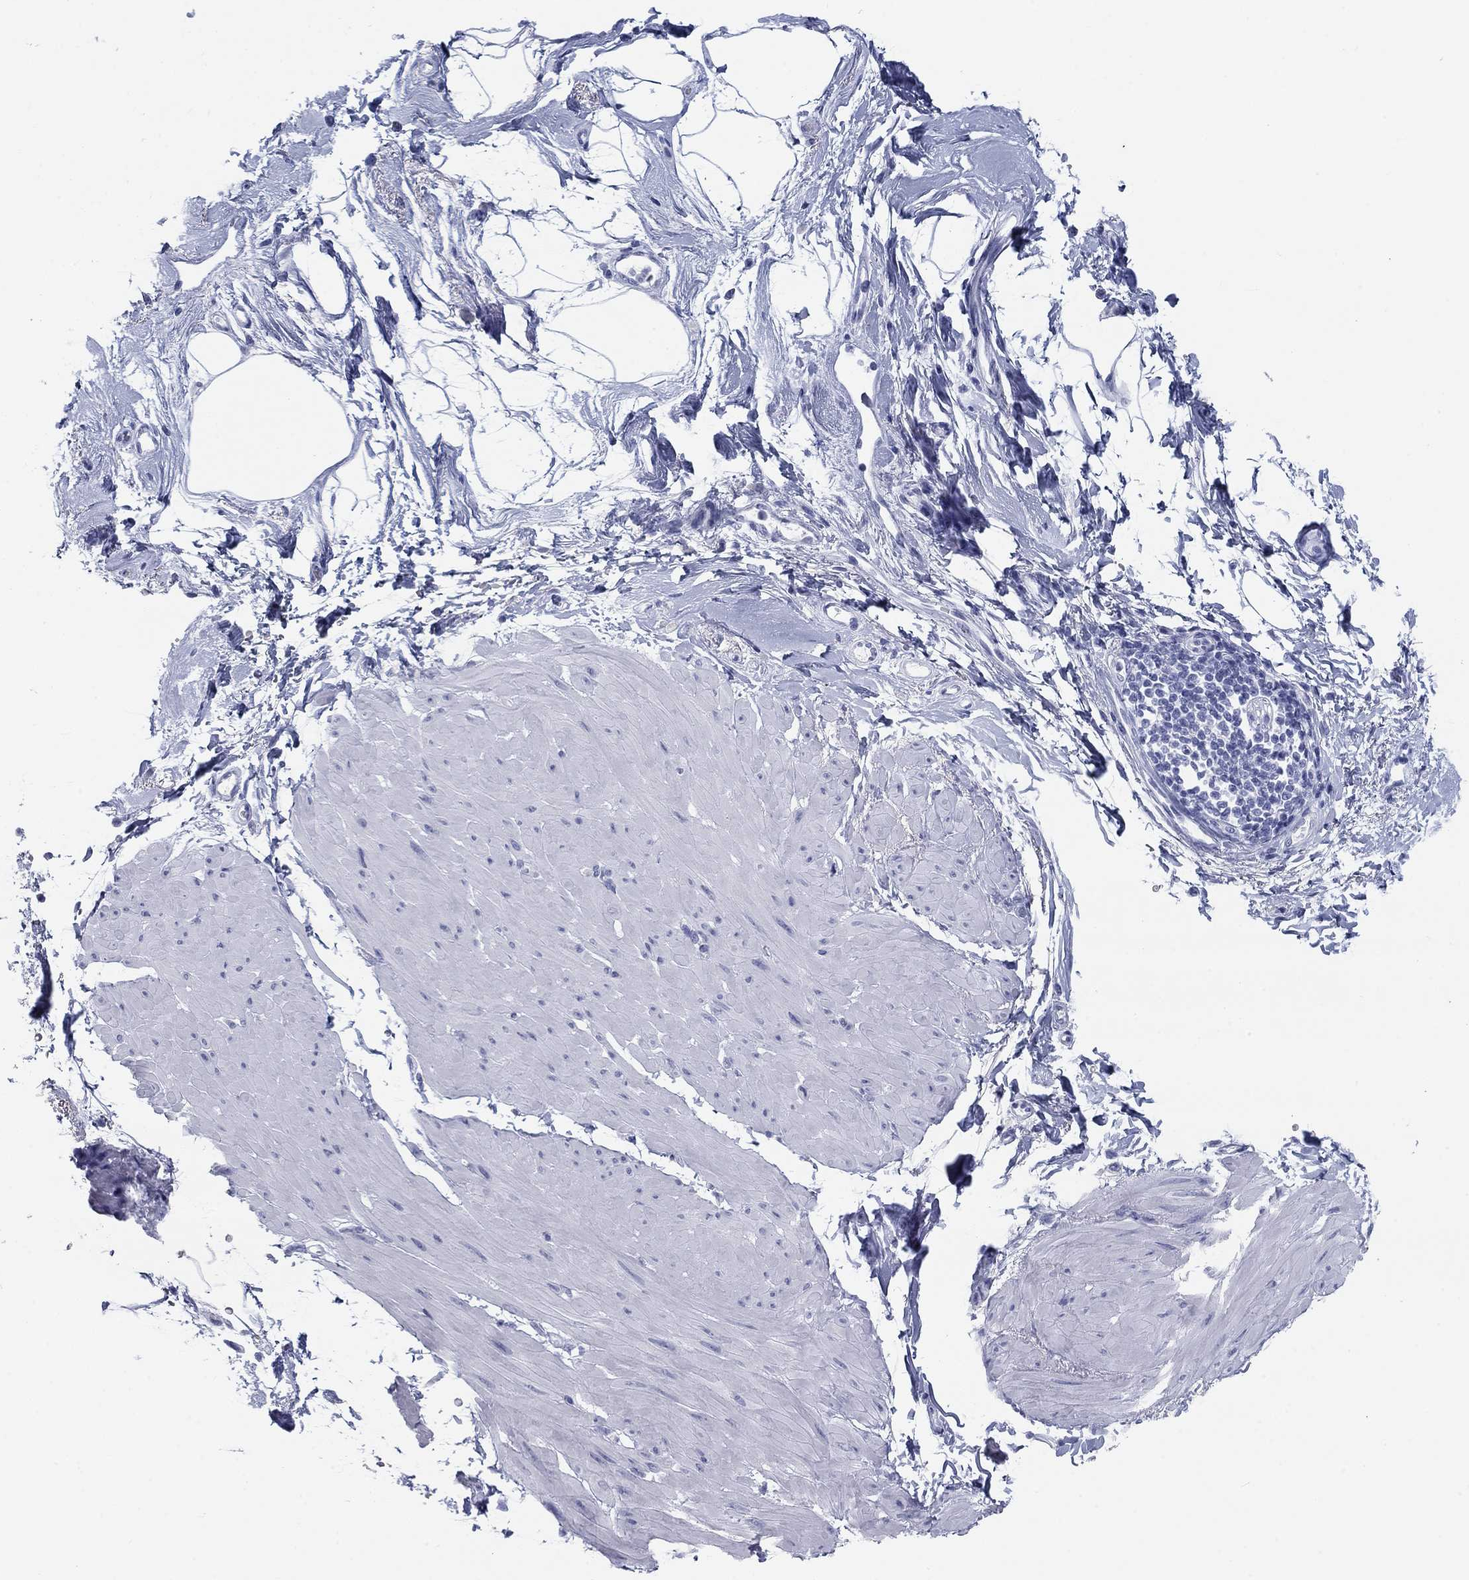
{"staining": {"intensity": "negative", "quantity": "none", "location": "none"}, "tissue": "smooth muscle", "cell_type": "Smooth muscle cells", "image_type": "normal", "snomed": [{"axis": "morphology", "description": "Normal tissue, NOS"}, {"axis": "topography", "description": "Adipose tissue"}, {"axis": "topography", "description": "Smooth muscle"}, {"axis": "topography", "description": "Peripheral nerve tissue"}], "caption": "A histopathology image of human smooth muscle is negative for staining in smooth muscle cells.", "gene": "CALB1", "patient": {"sex": "male", "age": 83}}